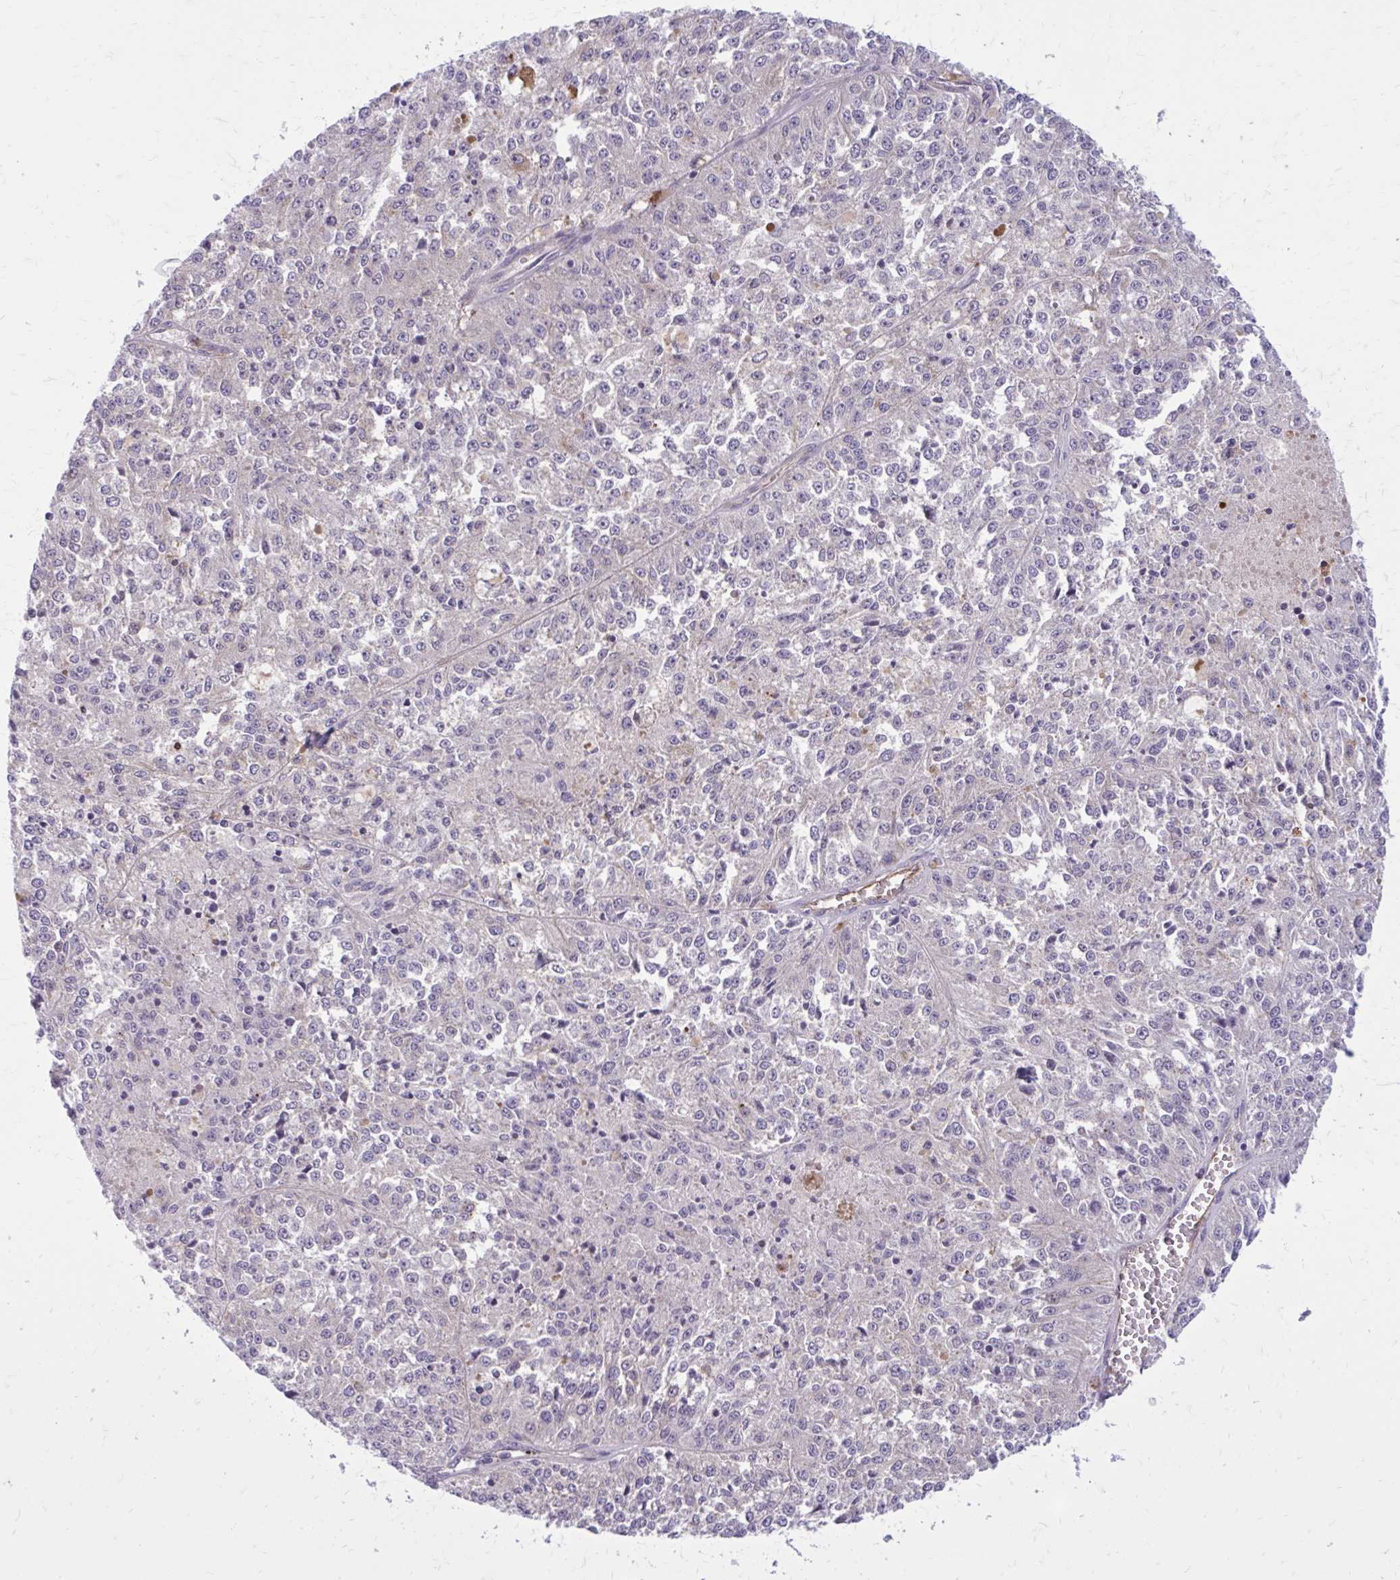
{"staining": {"intensity": "negative", "quantity": "none", "location": "none"}, "tissue": "melanoma", "cell_type": "Tumor cells", "image_type": "cancer", "snomed": [{"axis": "morphology", "description": "Malignant melanoma, Metastatic site"}, {"axis": "topography", "description": "Lymph node"}], "caption": "Immunohistochemistry image of neoplastic tissue: human melanoma stained with DAB (3,3'-diaminobenzidine) shows no significant protein staining in tumor cells.", "gene": "BEND5", "patient": {"sex": "female", "age": 64}}